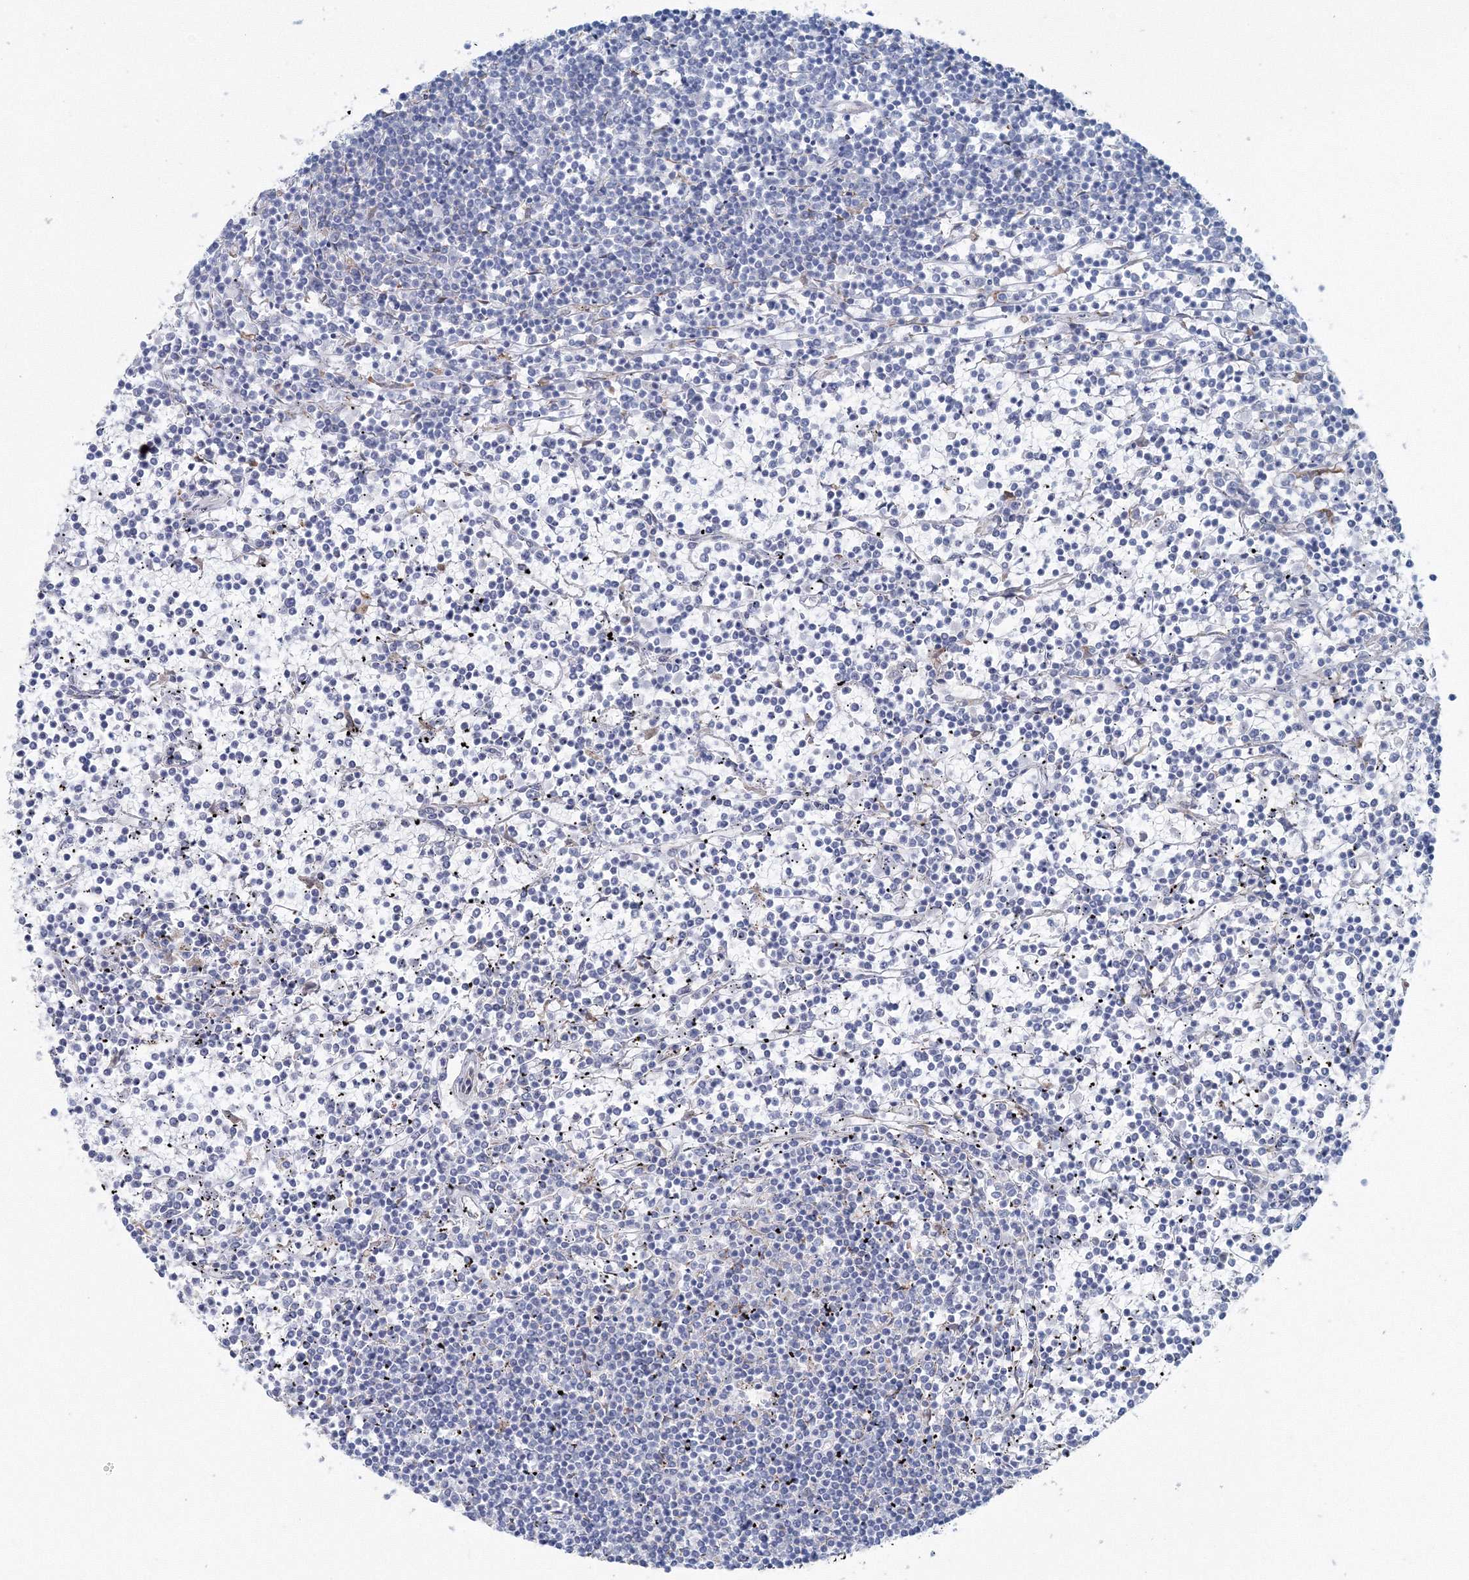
{"staining": {"intensity": "negative", "quantity": "none", "location": "none"}, "tissue": "lymphoma", "cell_type": "Tumor cells", "image_type": "cancer", "snomed": [{"axis": "morphology", "description": "Malignant lymphoma, non-Hodgkin's type, Low grade"}, {"axis": "topography", "description": "Spleen"}], "caption": "Protein analysis of lymphoma displays no significant positivity in tumor cells.", "gene": "RCN1", "patient": {"sex": "female", "age": 19}}